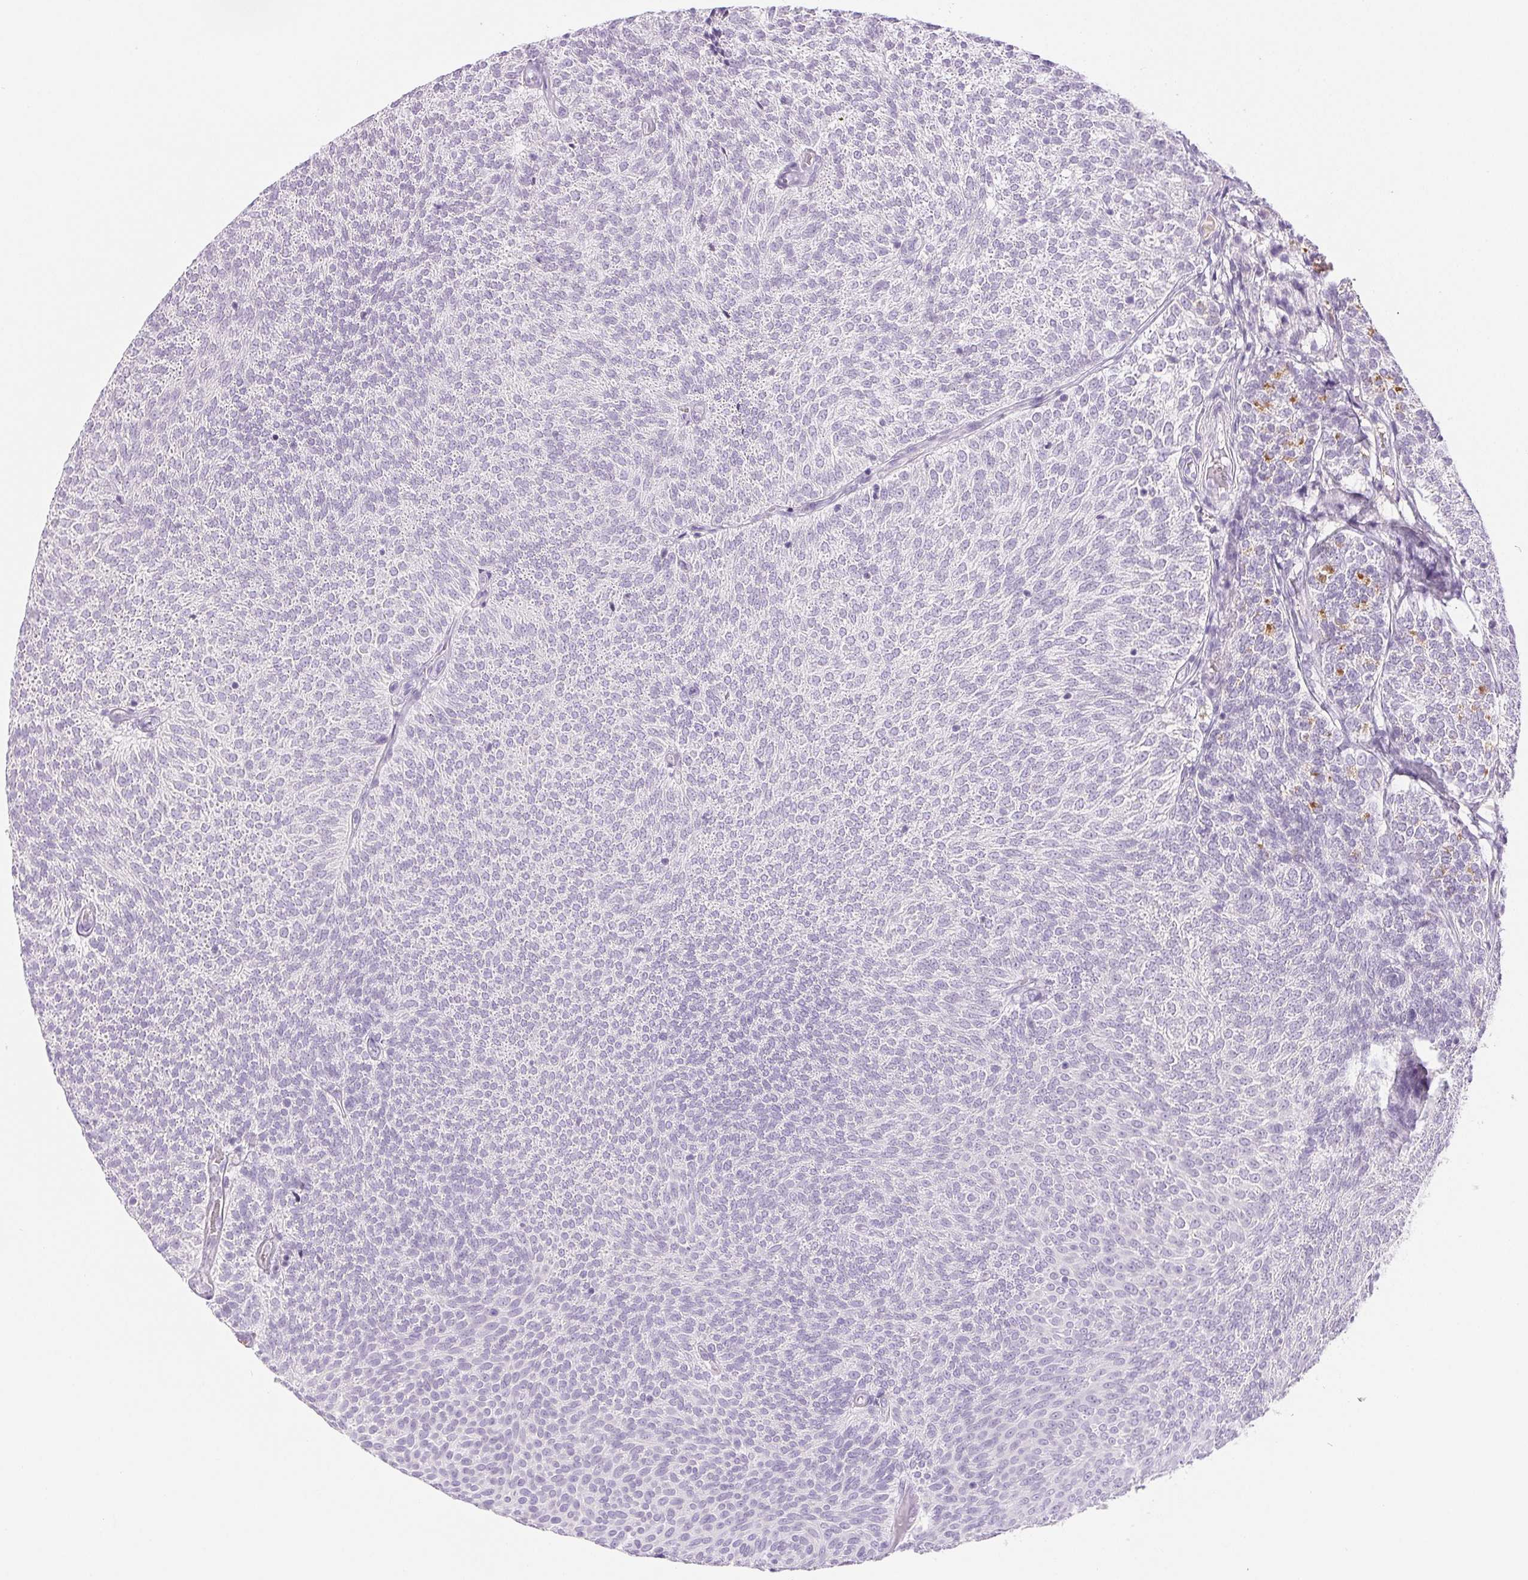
{"staining": {"intensity": "negative", "quantity": "none", "location": "none"}, "tissue": "urothelial cancer", "cell_type": "Tumor cells", "image_type": "cancer", "snomed": [{"axis": "morphology", "description": "Urothelial carcinoma, Low grade"}, {"axis": "topography", "description": "Urinary bladder"}], "caption": "Immunohistochemistry photomicrograph of neoplastic tissue: human urothelial cancer stained with DAB (3,3'-diaminobenzidine) shows no significant protein expression in tumor cells.", "gene": "IFIT1B", "patient": {"sex": "male", "age": 77}}